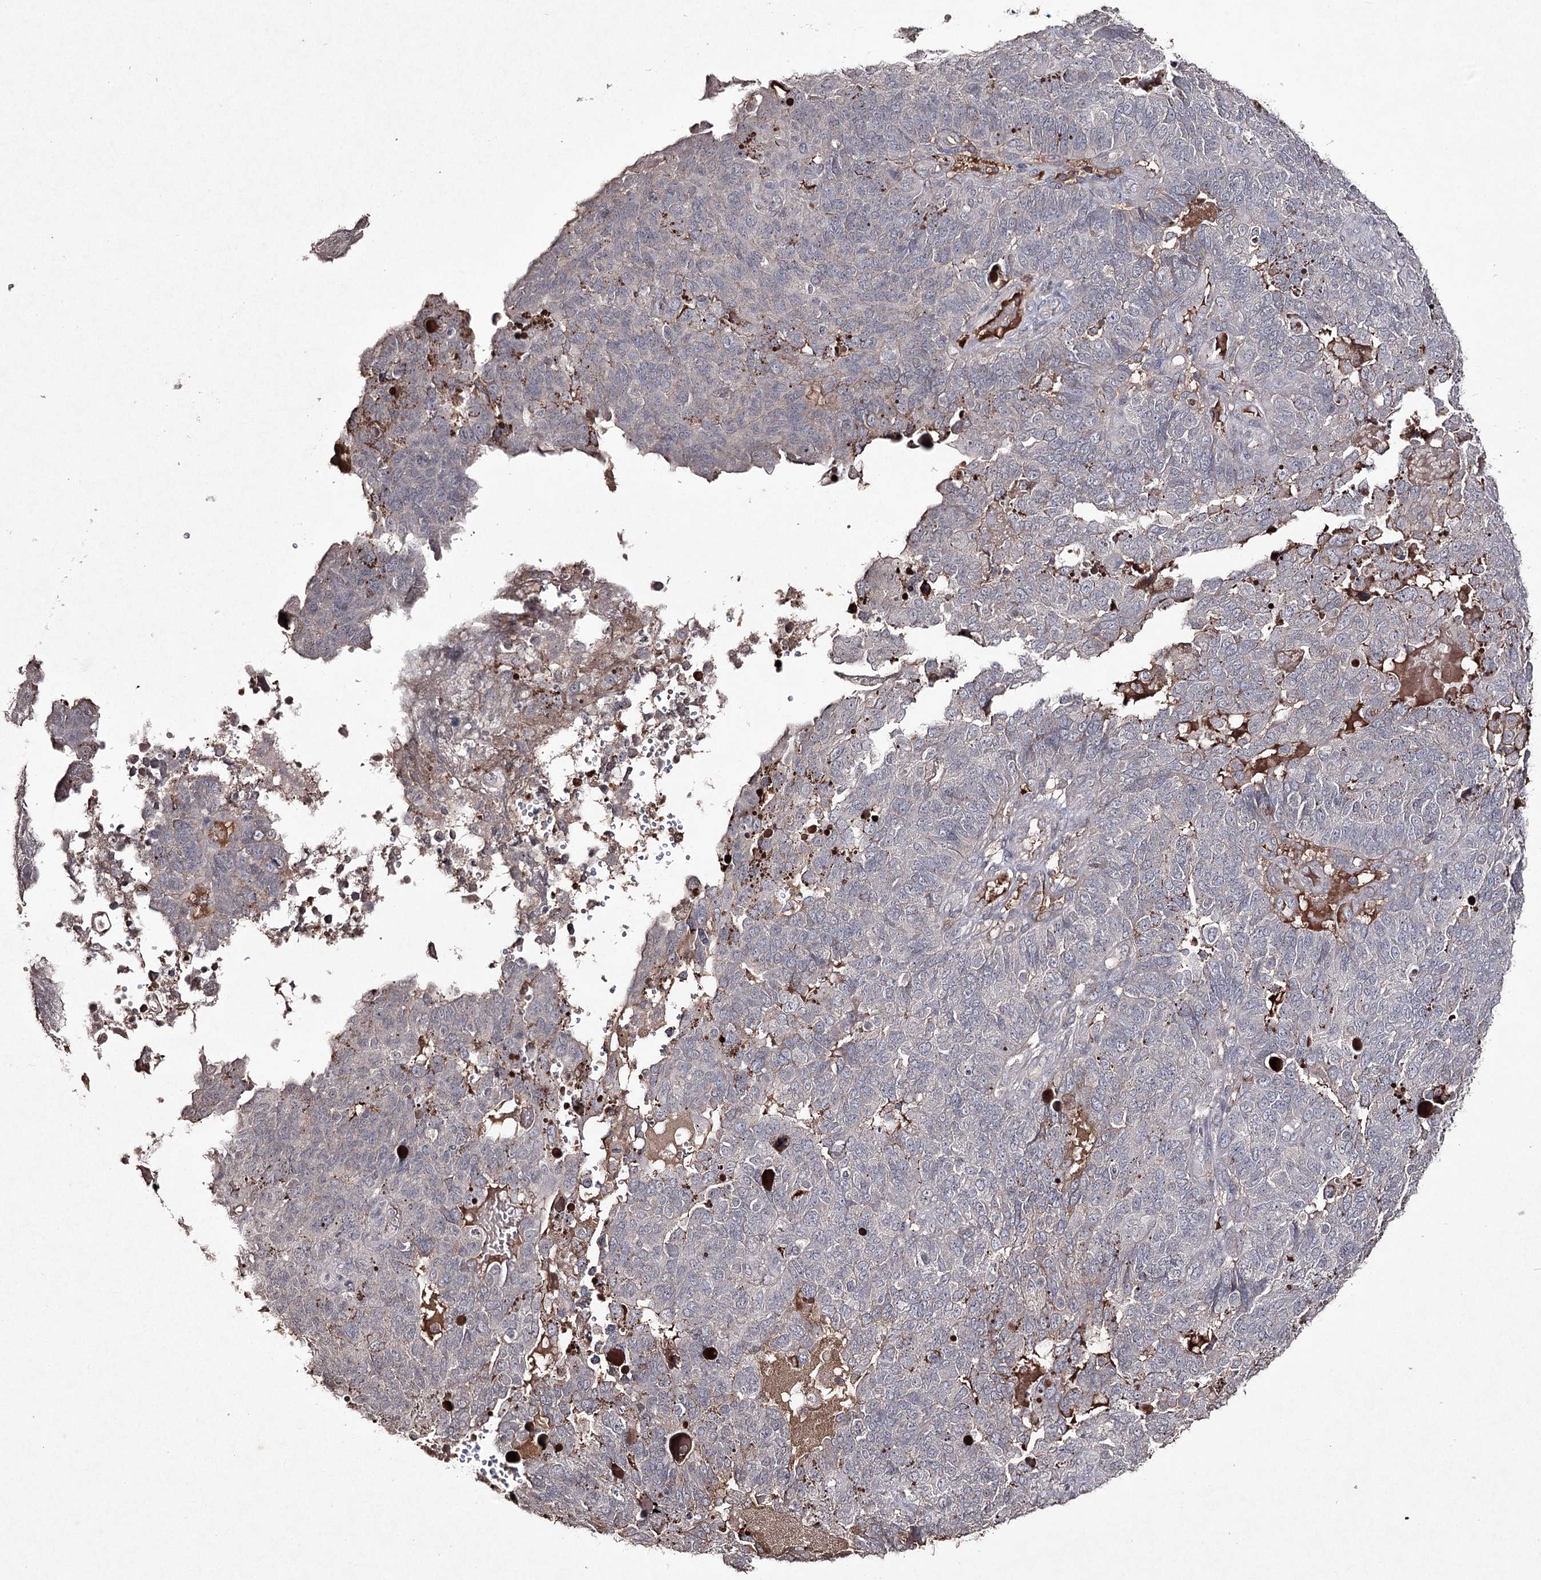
{"staining": {"intensity": "negative", "quantity": "none", "location": "none"}, "tissue": "endometrial cancer", "cell_type": "Tumor cells", "image_type": "cancer", "snomed": [{"axis": "morphology", "description": "Adenocarcinoma, NOS"}, {"axis": "topography", "description": "Endometrium"}], "caption": "An image of adenocarcinoma (endometrial) stained for a protein displays no brown staining in tumor cells. Brightfield microscopy of immunohistochemistry stained with DAB (3,3'-diaminobenzidine) (brown) and hematoxylin (blue), captured at high magnification.", "gene": "SYNGR3", "patient": {"sex": "female", "age": 66}}